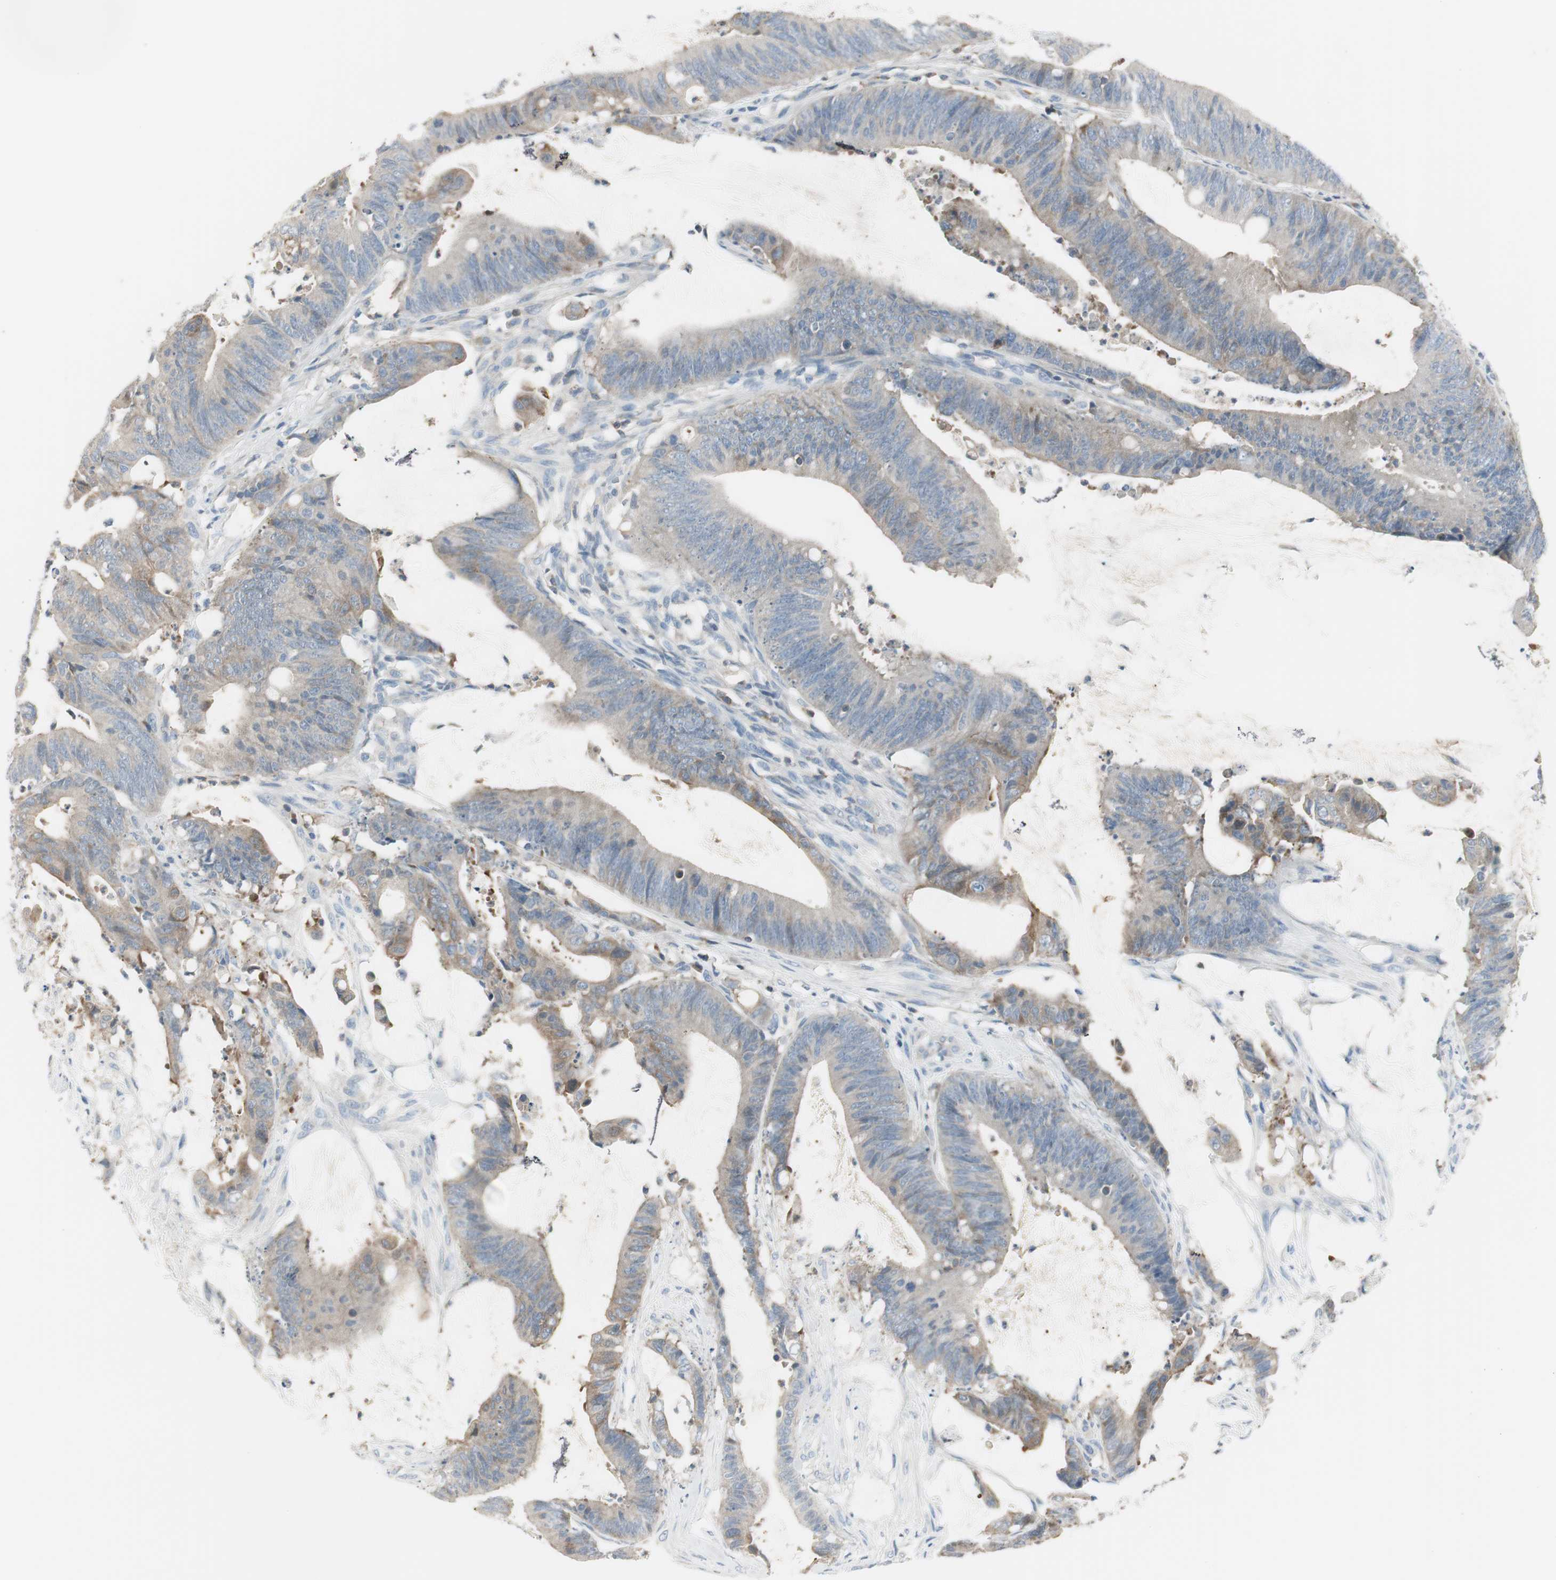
{"staining": {"intensity": "moderate", "quantity": "25%-75%", "location": "cytoplasmic/membranous"}, "tissue": "colorectal cancer", "cell_type": "Tumor cells", "image_type": "cancer", "snomed": [{"axis": "morphology", "description": "Adenocarcinoma, NOS"}, {"axis": "topography", "description": "Rectum"}], "caption": "This histopathology image displays colorectal cancer stained with immunohistochemistry to label a protein in brown. The cytoplasmic/membranous of tumor cells show moderate positivity for the protein. Nuclei are counter-stained blue.", "gene": "SLC9A3R1", "patient": {"sex": "female", "age": 66}}